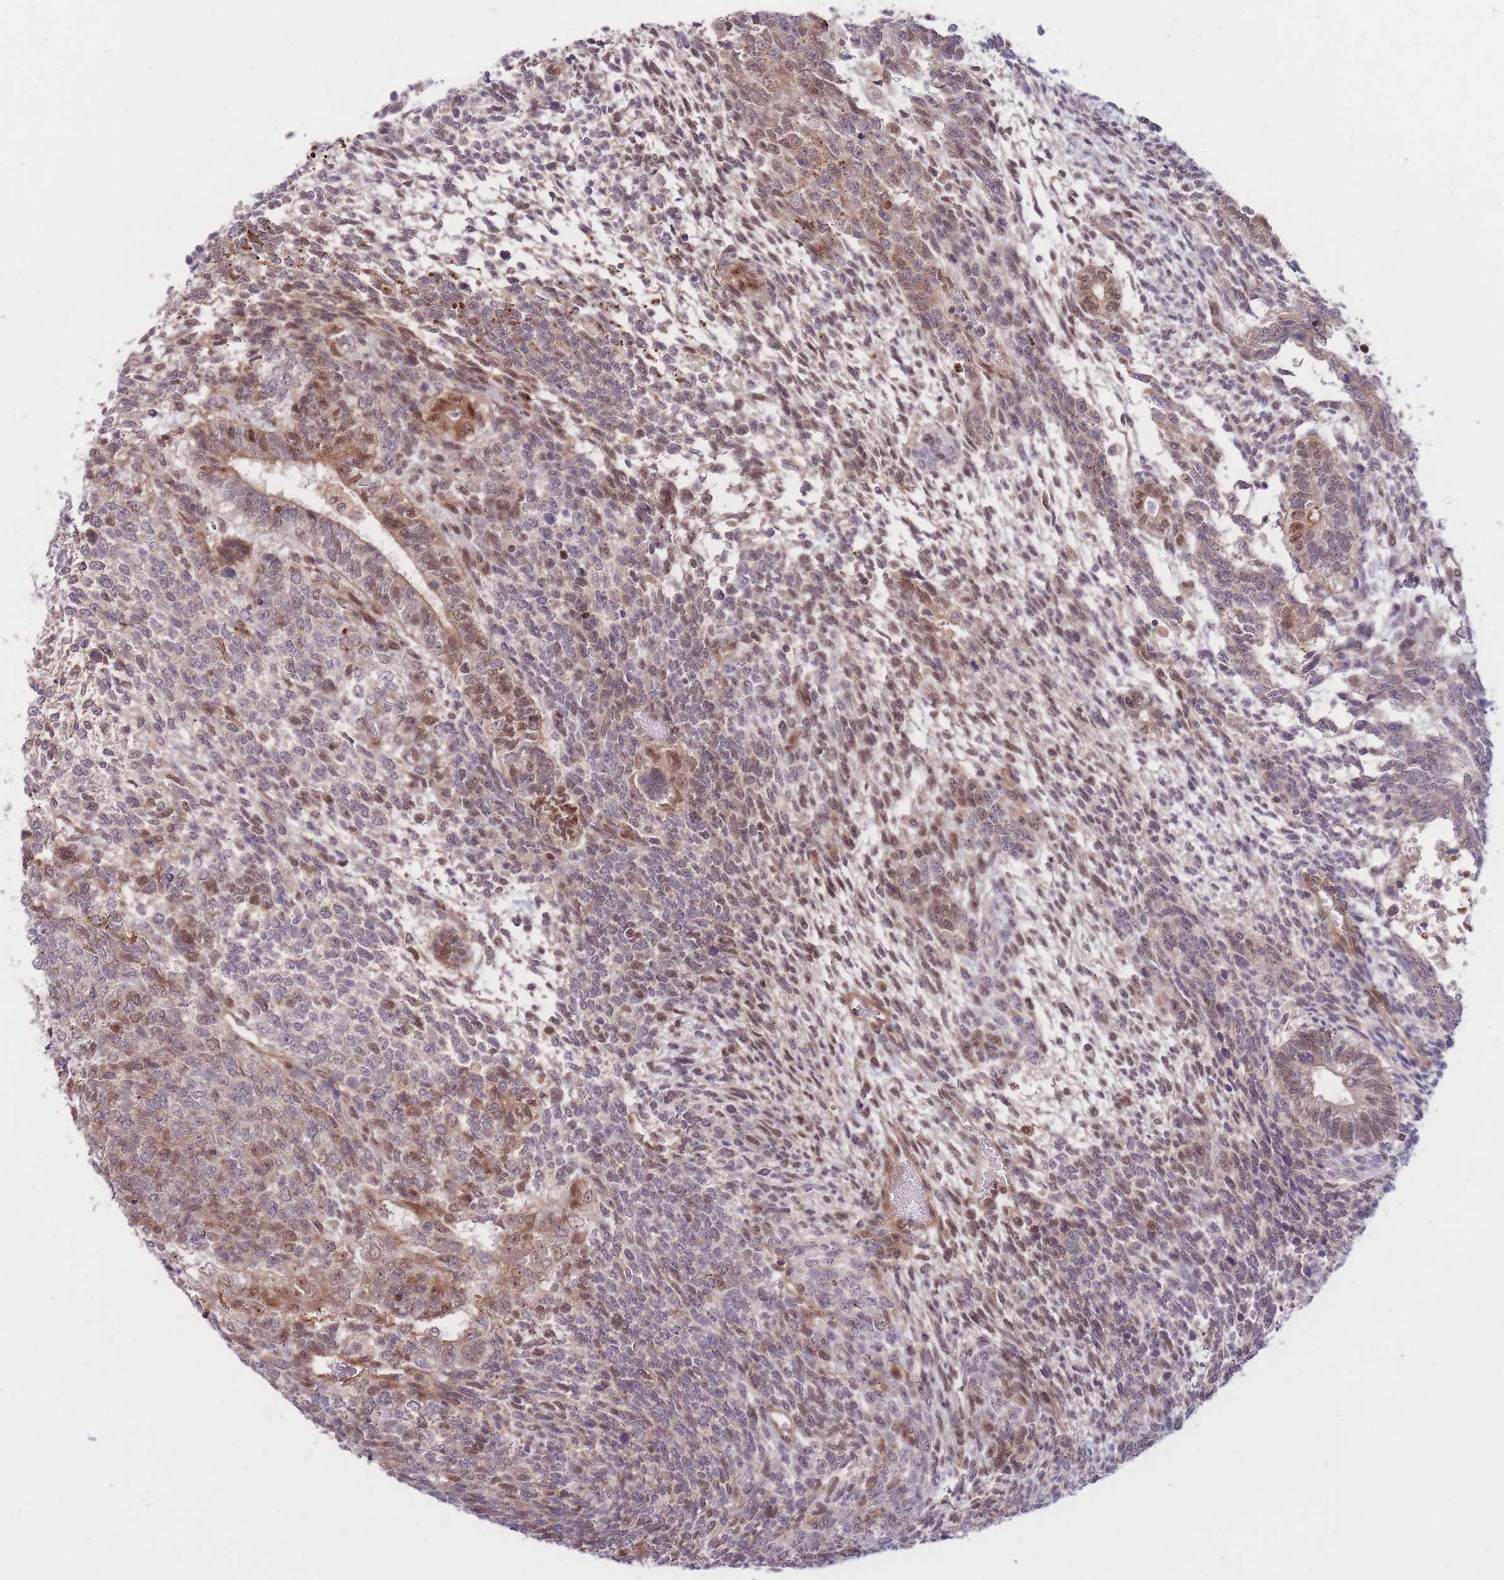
{"staining": {"intensity": "moderate", "quantity": "25%-75%", "location": "nuclear"}, "tissue": "testis cancer", "cell_type": "Tumor cells", "image_type": "cancer", "snomed": [{"axis": "morphology", "description": "Carcinoma, Embryonal, NOS"}, {"axis": "topography", "description": "Testis"}], "caption": "IHC of testis cancer shows medium levels of moderate nuclear expression in approximately 25%-75% of tumor cells.", "gene": "ERICH6B", "patient": {"sex": "male", "age": 23}}